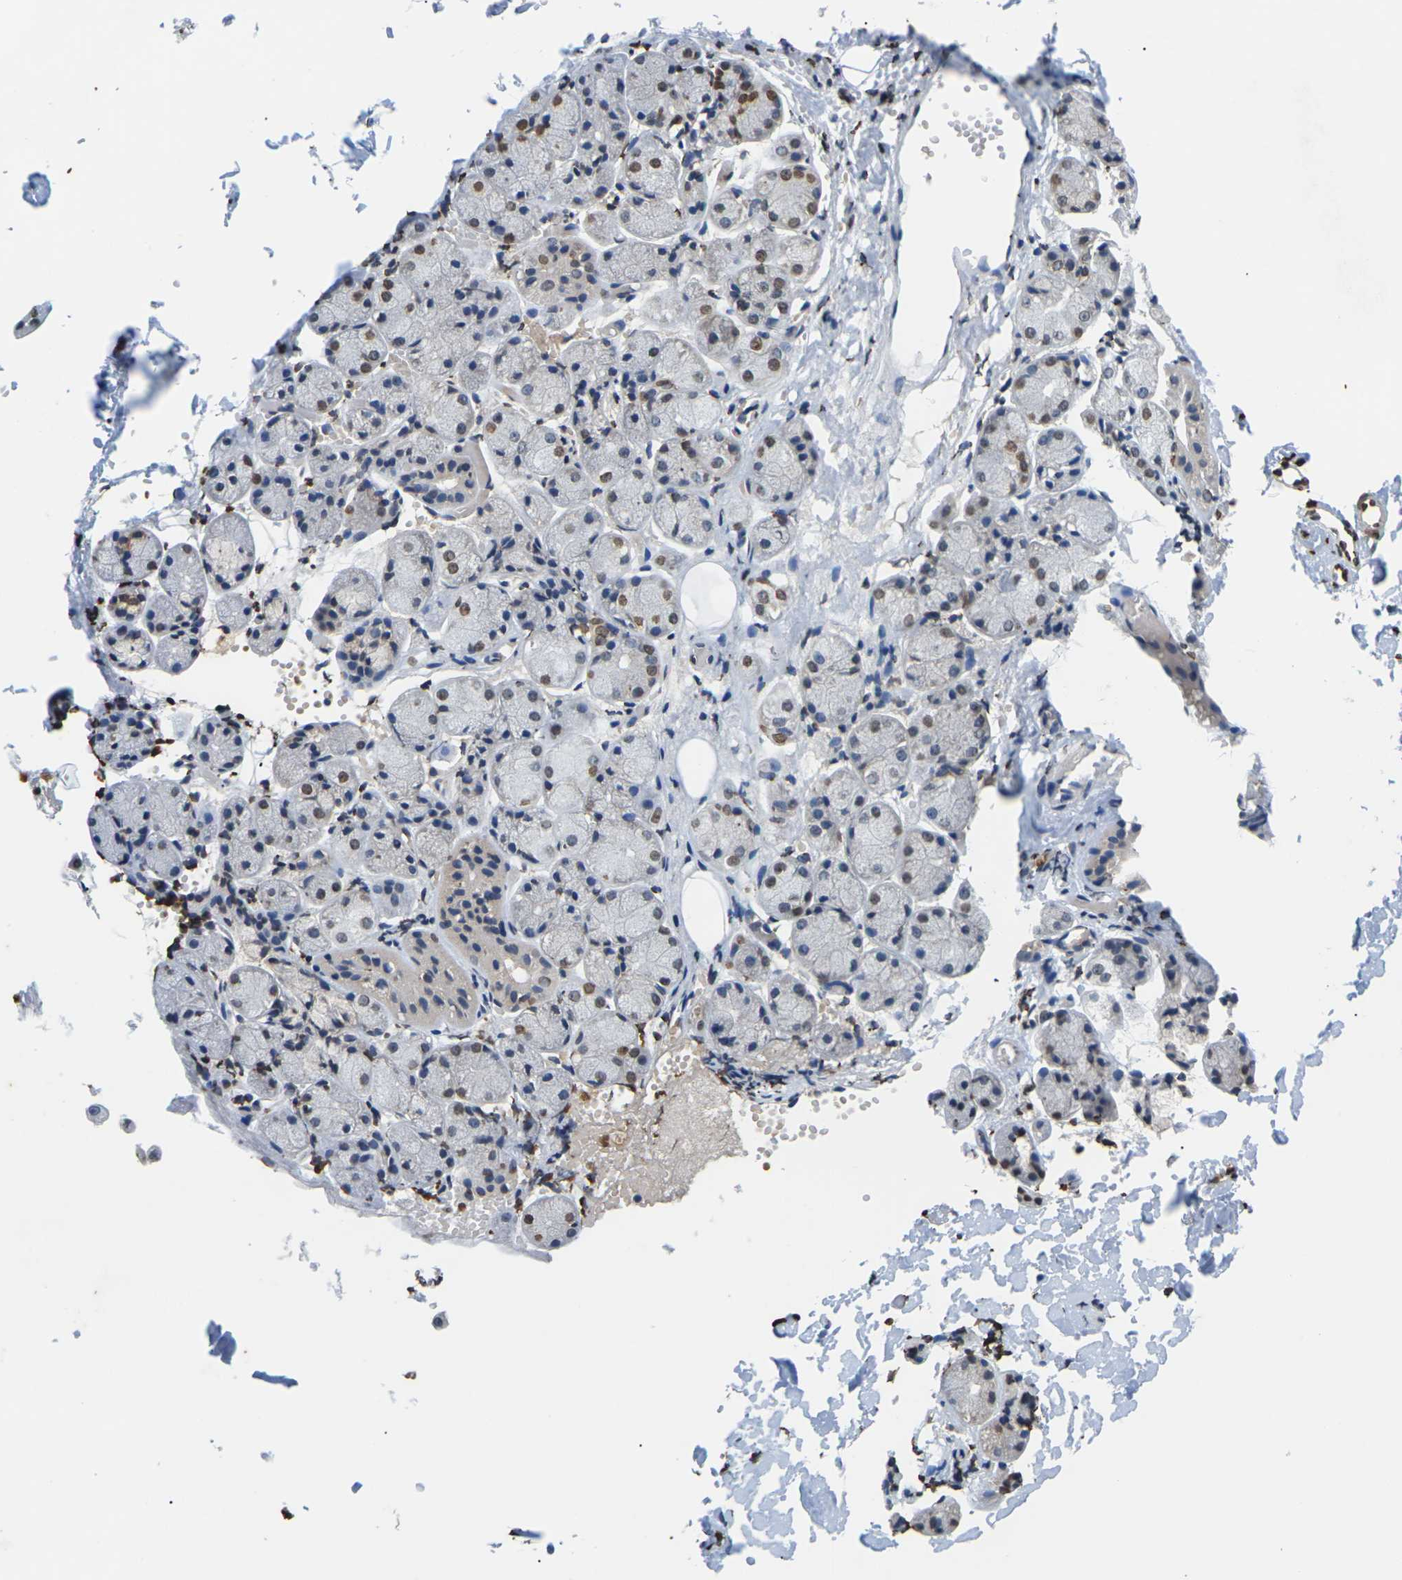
{"staining": {"intensity": "strong", "quantity": ">75%", "location": "cytoplasmic/membranous,nuclear"}, "tissue": "salivary gland", "cell_type": "Glandular cells", "image_type": "normal", "snomed": [{"axis": "morphology", "description": "Normal tissue, NOS"}, {"axis": "topography", "description": "Salivary gland"}], "caption": "IHC image of normal salivary gland: human salivary gland stained using immunohistochemistry (IHC) shows high levels of strong protein expression localized specifically in the cytoplasmic/membranous,nuclear of glandular cells, appearing as a cytoplasmic/membranous,nuclear brown color.", "gene": "EMSY", "patient": {"sex": "female", "age": 24}}